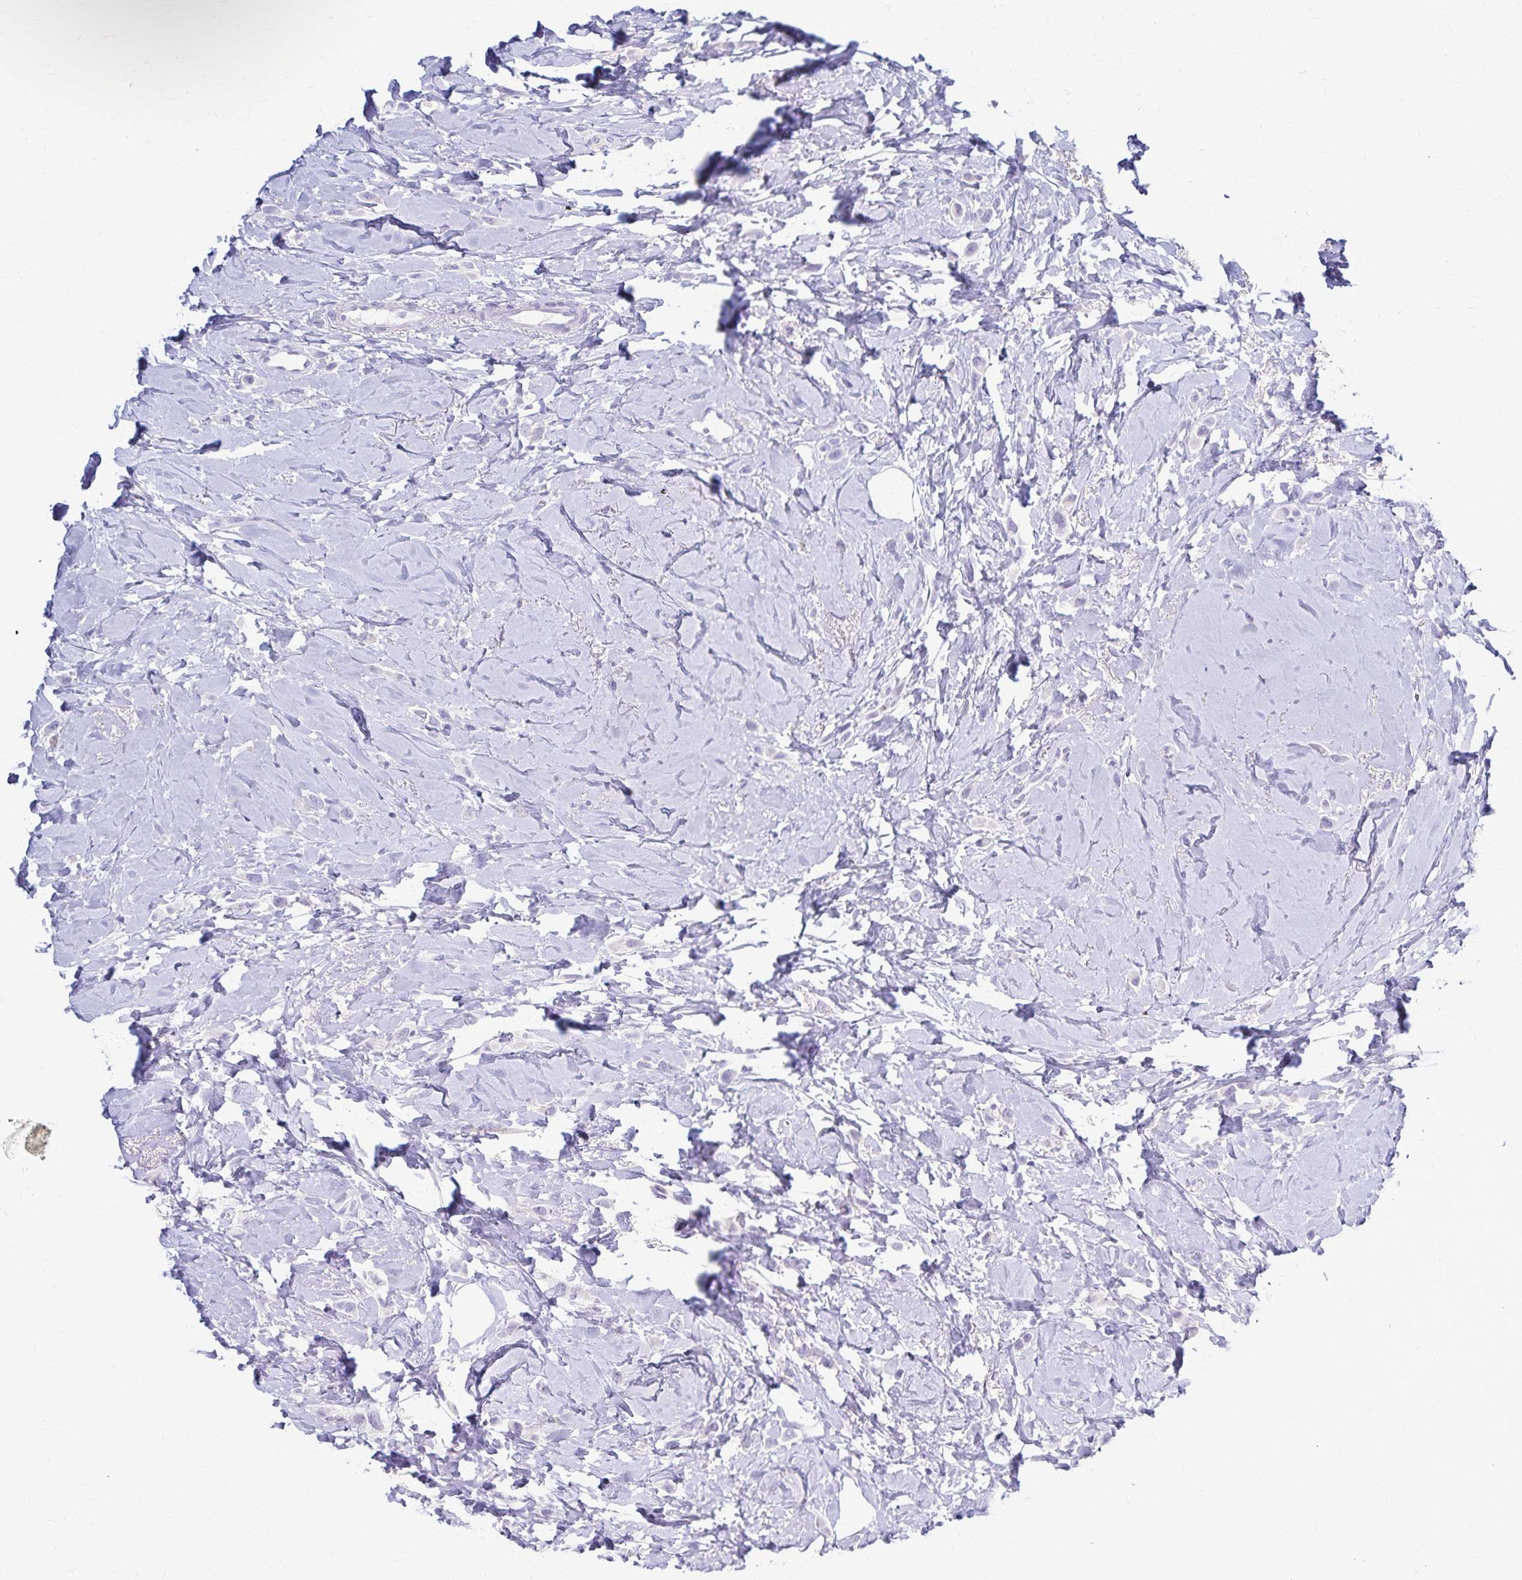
{"staining": {"intensity": "negative", "quantity": "none", "location": "none"}, "tissue": "breast cancer", "cell_type": "Tumor cells", "image_type": "cancer", "snomed": [{"axis": "morphology", "description": "Lobular carcinoma"}, {"axis": "topography", "description": "Breast"}], "caption": "This is a histopathology image of IHC staining of breast cancer (lobular carcinoma), which shows no expression in tumor cells.", "gene": "TMEM60", "patient": {"sex": "female", "age": 66}}